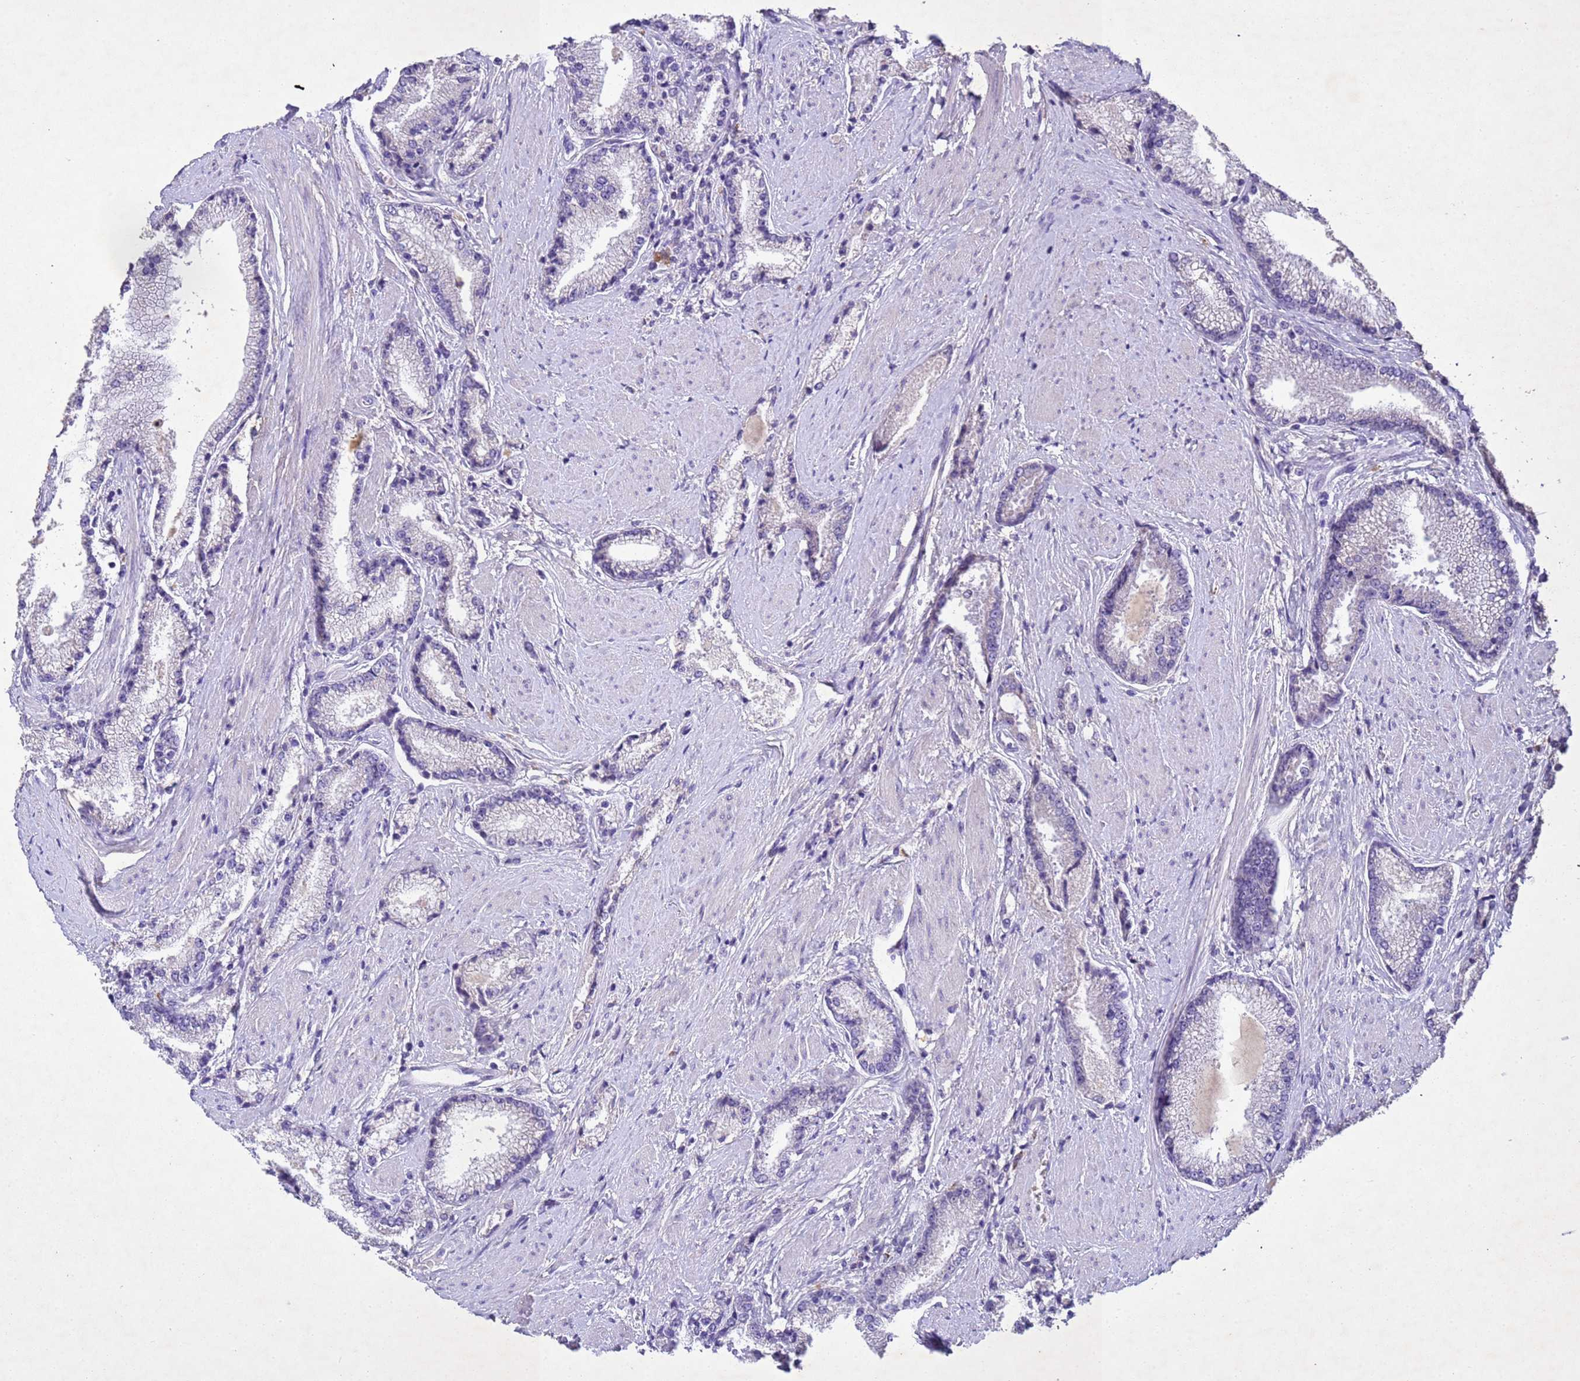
{"staining": {"intensity": "negative", "quantity": "none", "location": "none"}, "tissue": "prostate cancer", "cell_type": "Tumor cells", "image_type": "cancer", "snomed": [{"axis": "morphology", "description": "Adenocarcinoma, High grade"}, {"axis": "topography", "description": "Prostate"}], "caption": "There is no significant staining in tumor cells of prostate adenocarcinoma (high-grade).", "gene": "NLRP11", "patient": {"sex": "male", "age": 67}}